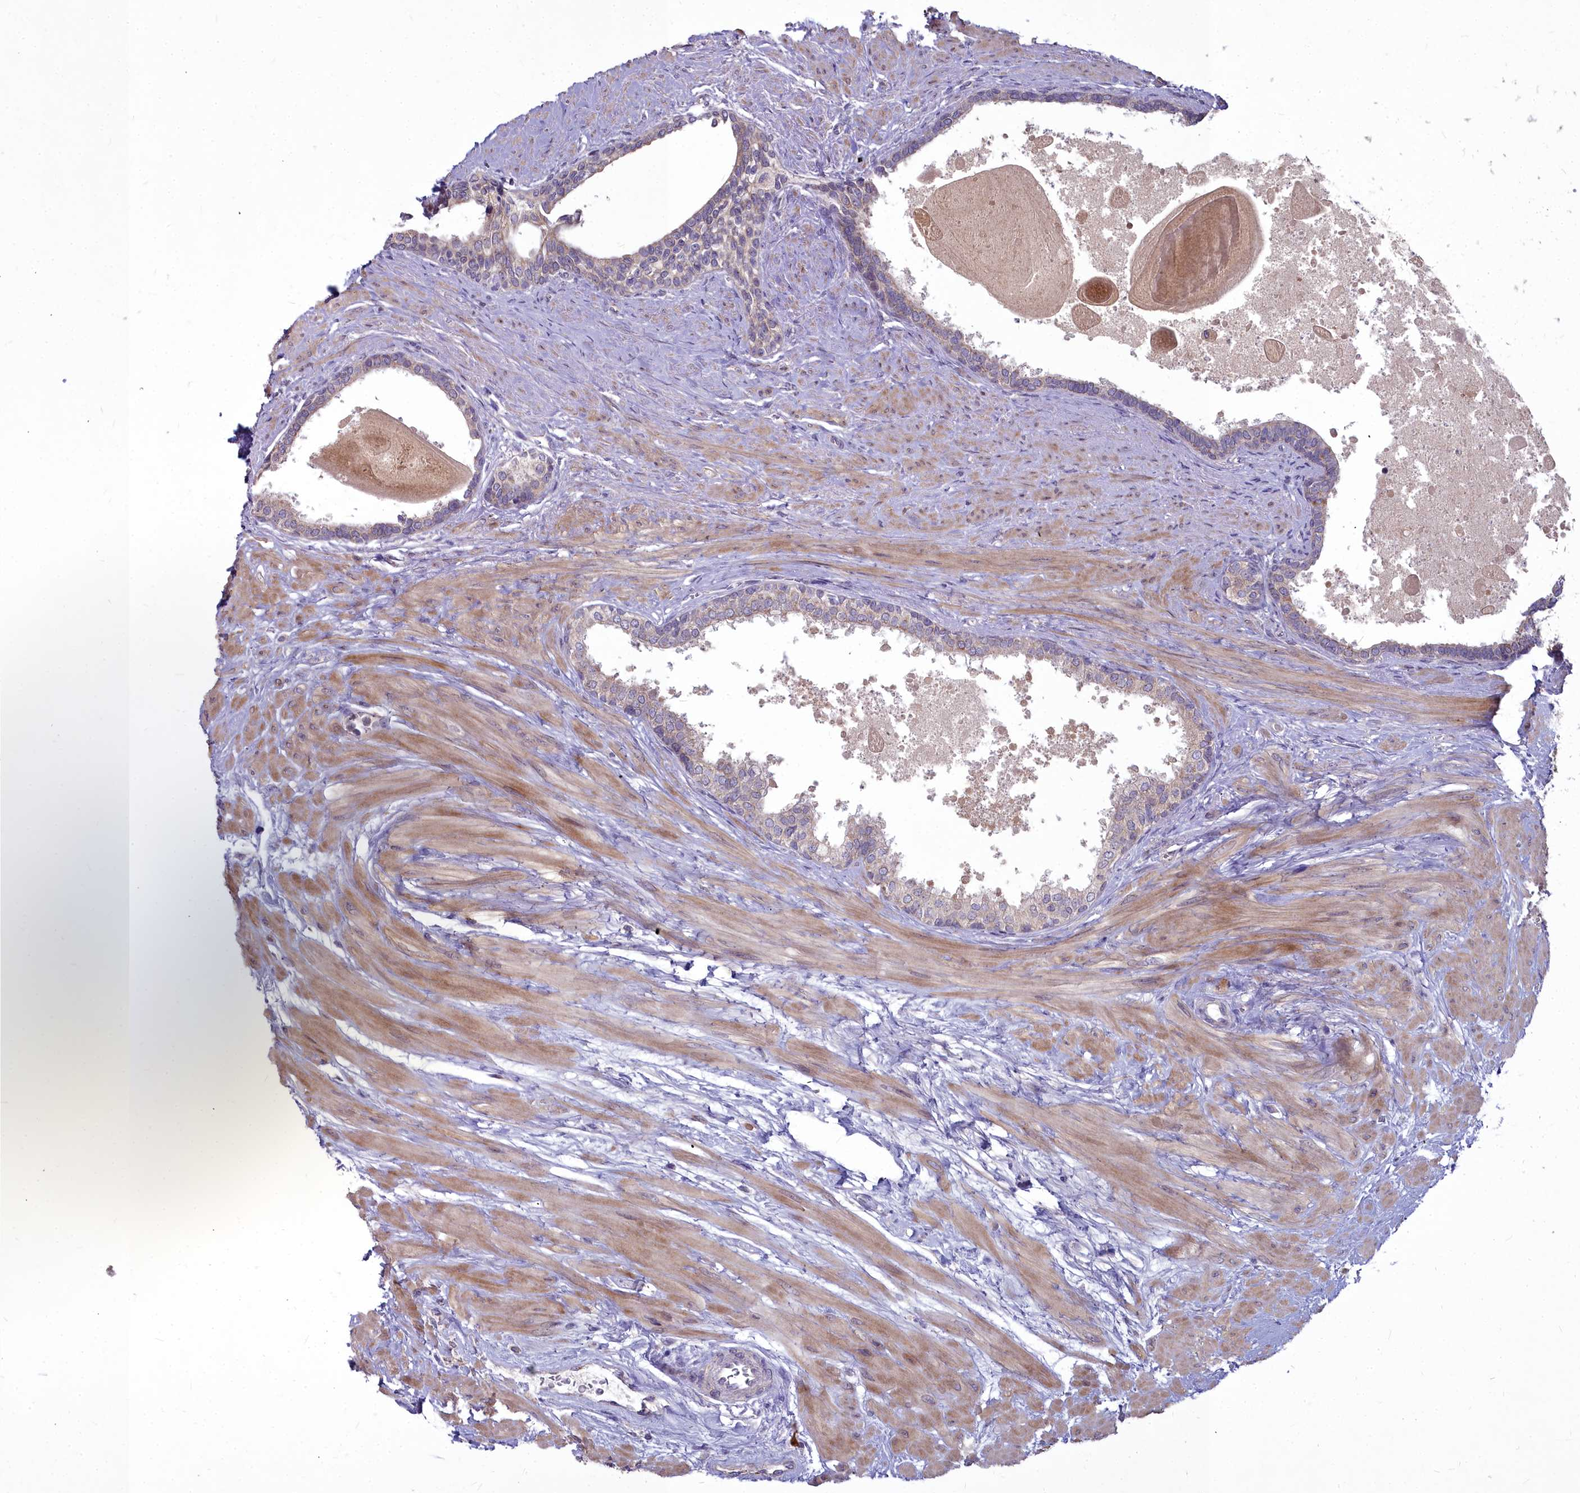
{"staining": {"intensity": "weak", "quantity": "25%-75%", "location": "cytoplasmic/membranous"}, "tissue": "prostate", "cell_type": "Glandular cells", "image_type": "normal", "snomed": [{"axis": "morphology", "description": "Normal tissue, NOS"}, {"axis": "topography", "description": "Prostate"}], "caption": "Immunohistochemistry (IHC) of normal human prostate shows low levels of weak cytoplasmic/membranous staining in approximately 25%-75% of glandular cells.", "gene": "MICU2", "patient": {"sex": "male", "age": 57}}